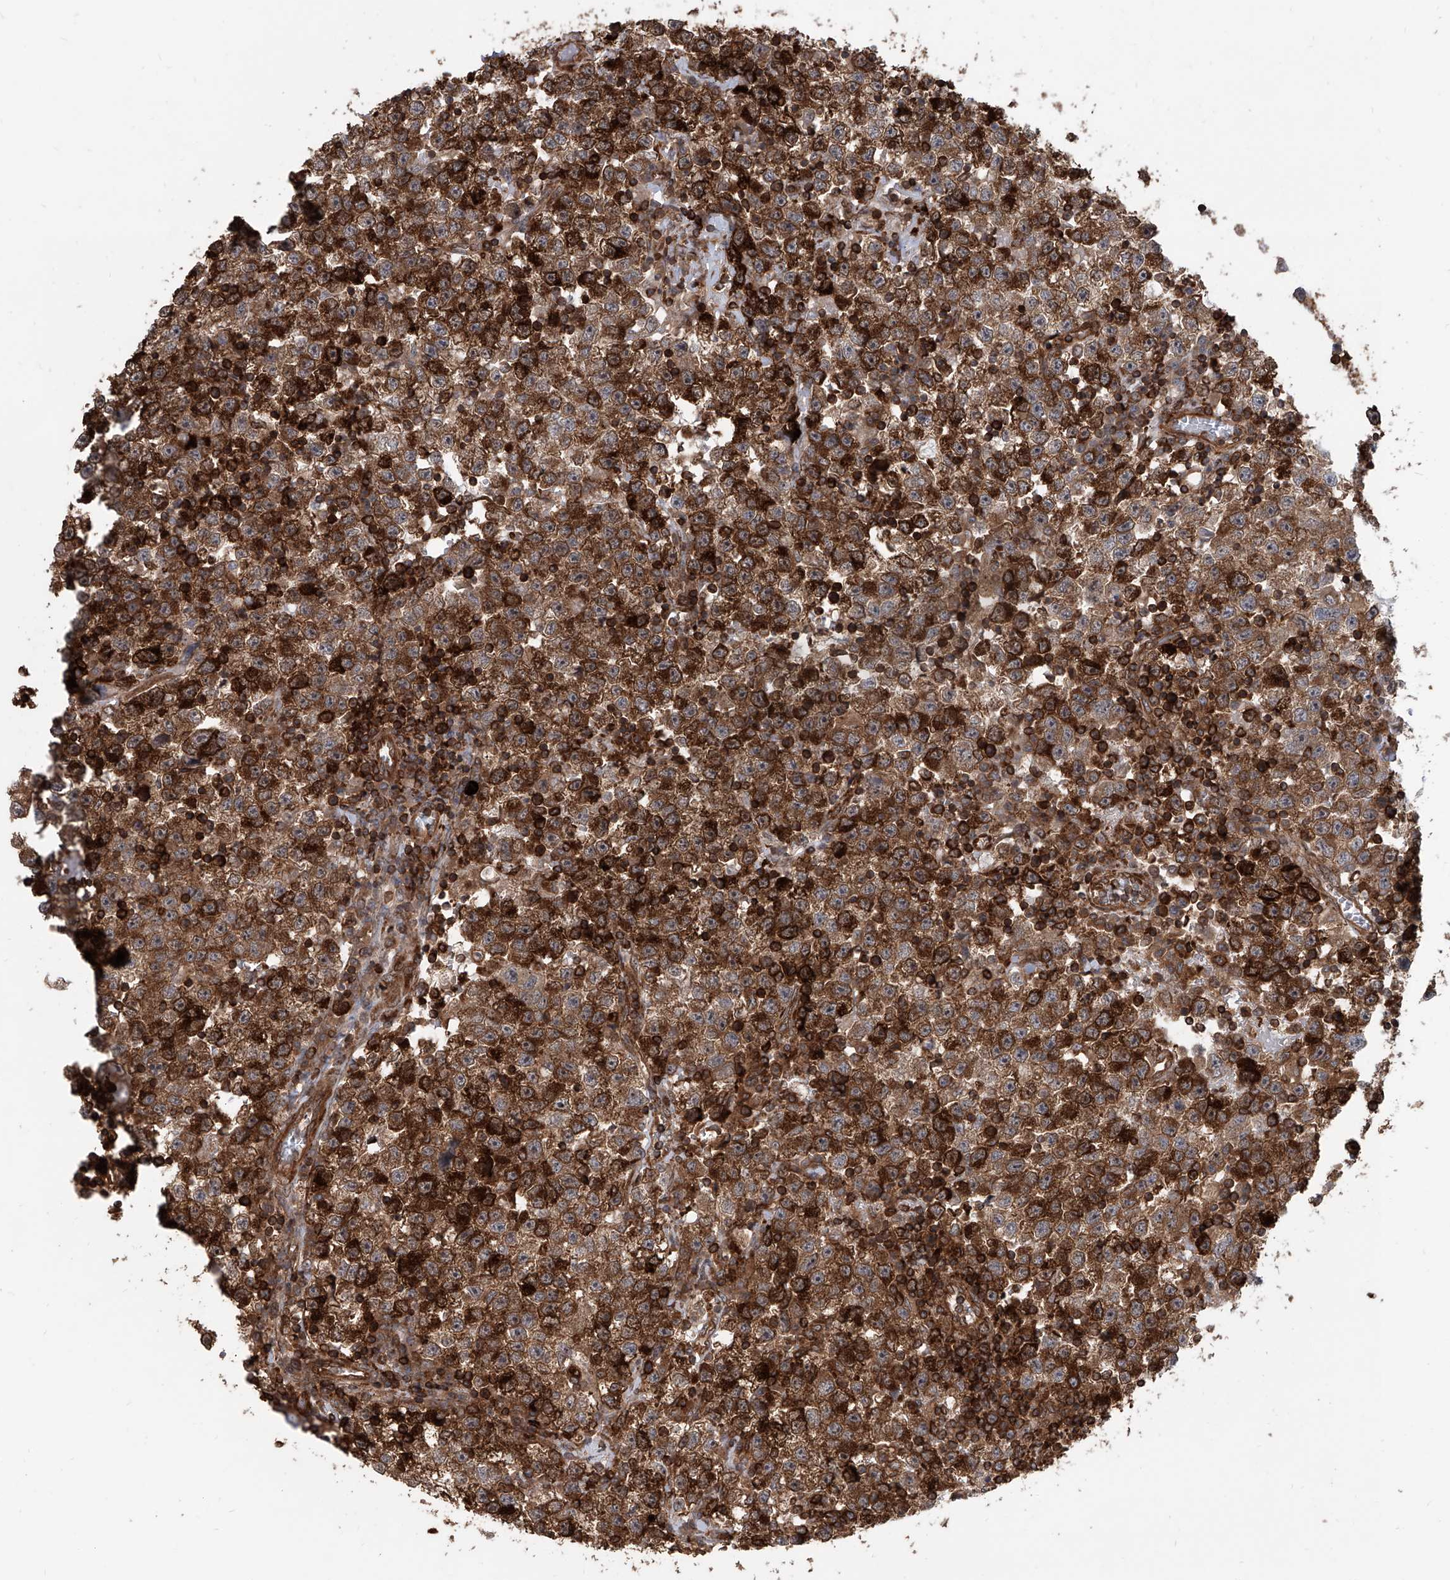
{"staining": {"intensity": "strong", "quantity": ">75%", "location": "cytoplasmic/membranous"}, "tissue": "testis cancer", "cell_type": "Tumor cells", "image_type": "cancer", "snomed": [{"axis": "morphology", "description": "Seminoma, NOS"}, {"axis": "topography", "description": "Testis"}], "caption": "Seminoma (testis) stained with immunohistochemistry (IHC) displays strong cytoplasmic/membranous expression in approximately >75% of tumor cells. Ihc stains the protein of interest in brown and the nuclei are stained blue.", "gene": "MAGED2", "patient": {"sex": "male", "age": 22}}